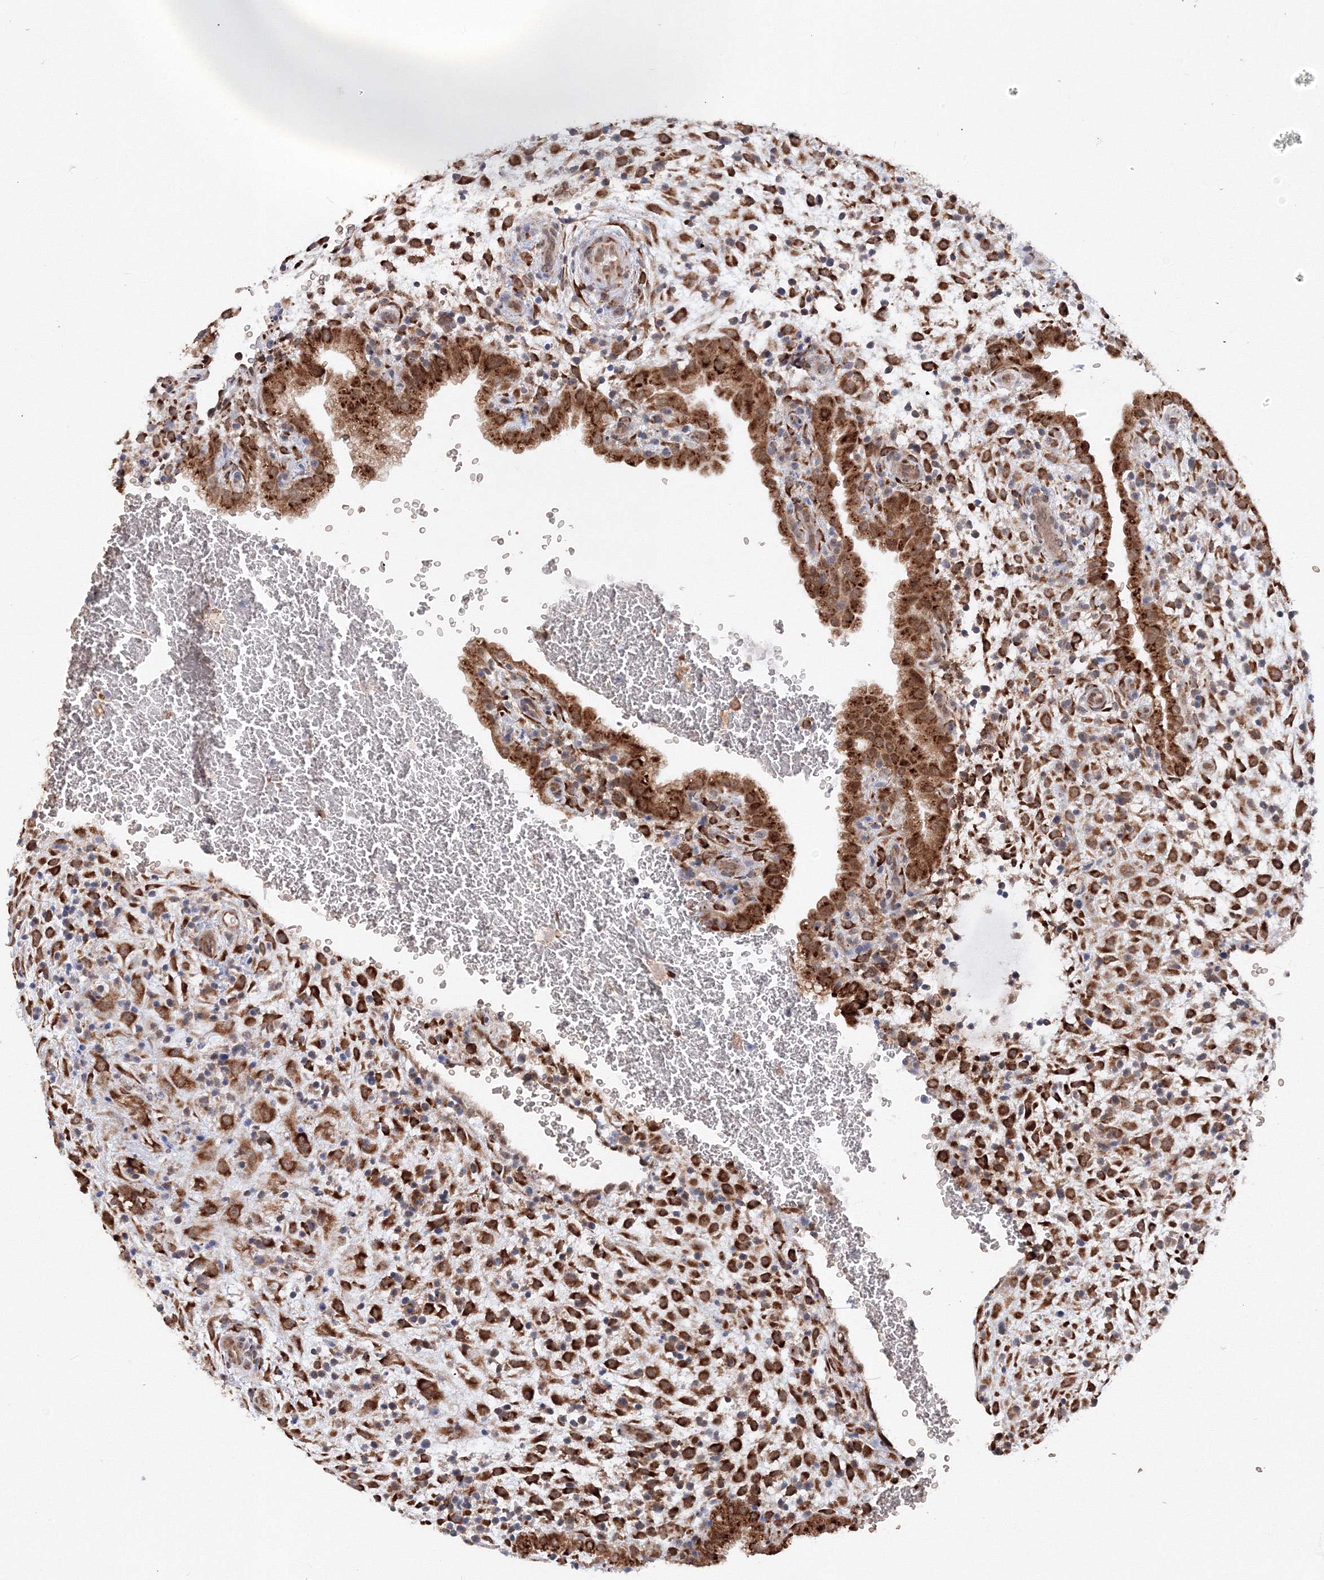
{"staining": {"intensity": "strong", "quantity": ">75%", "location": "cytoplasmic/membranous"}, "tissue": "placenta", "cell_type": "Trophoblastic cells", "image_type": "normal", "snomed": [{"axis": "morphology", "description": "Normal tissue, NOS"}, {"axis": "topography", "description": "Placenta"}], "caption": "IHC micrograph of unremarkable placenta: human placenta stained using immunohistochemistry exhibits high levels of strong protein expression localized specifically in the cytoplasmic/membranous of trophoblastic cells, appearing as a cytoplasmic/membranous brown color.", "gene": "DIS3L2", "patient": {"sex": "female", "age": 35}}